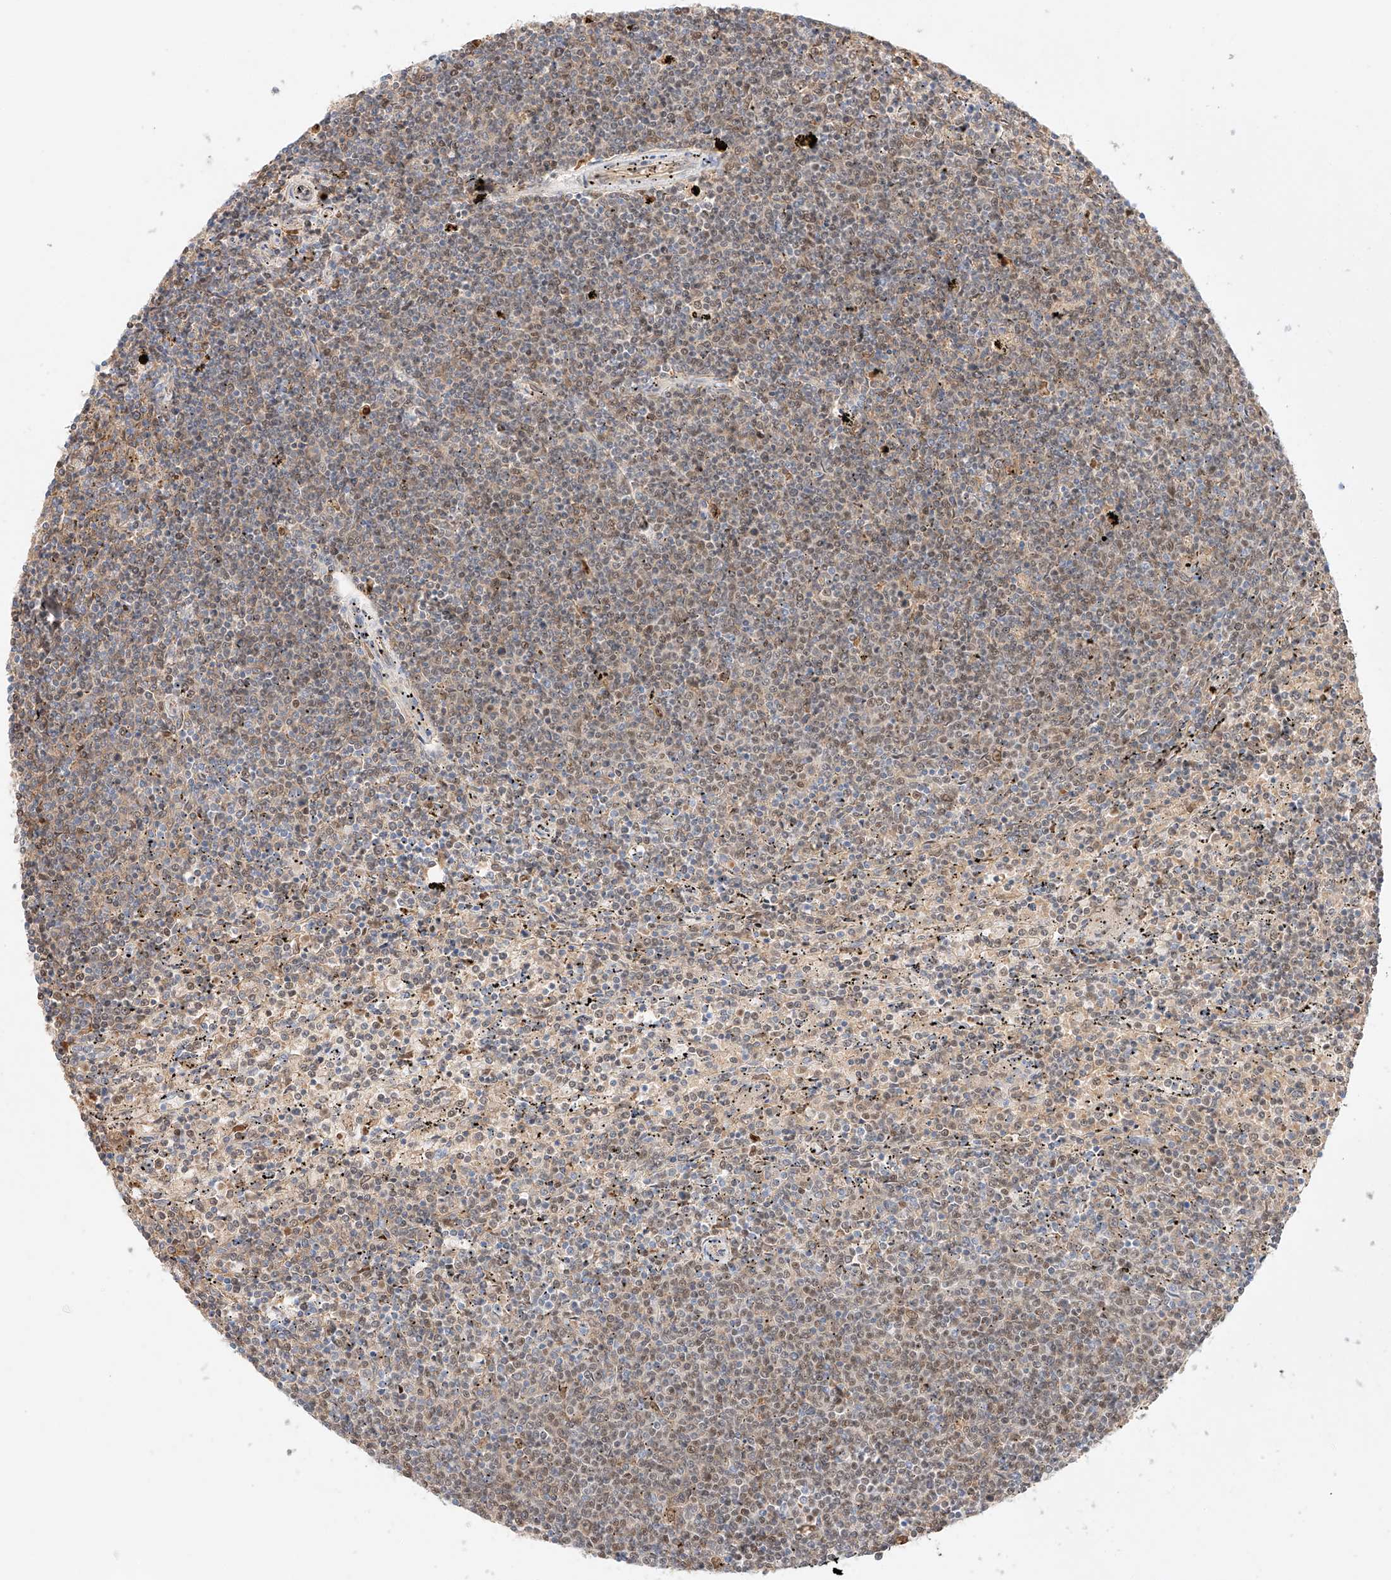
{"staining": {"intensity": "moderate", "quantity": "<25%", "location": "nuclear"}, "tissue": "lymphoma", "cell_type": "Tumor cells", "image_type": "cancer", "snomed": [{"axis": "morphology", "description": "Malignant lymphoma, non-Hodgkin's type, Low grade"}, {"axis": "topography", "description": "Spleen"}], "caption": "IHC photomicrograph of malignant lymphoma, non-Hodgkin's type (low-grade) stained for a protein (brown), which demonstrates low levels of moderate nuclear positivity in approximately <25% of tumor cells.", "gene": "APIP", "patient": {"sex": "female", "age": 50}}